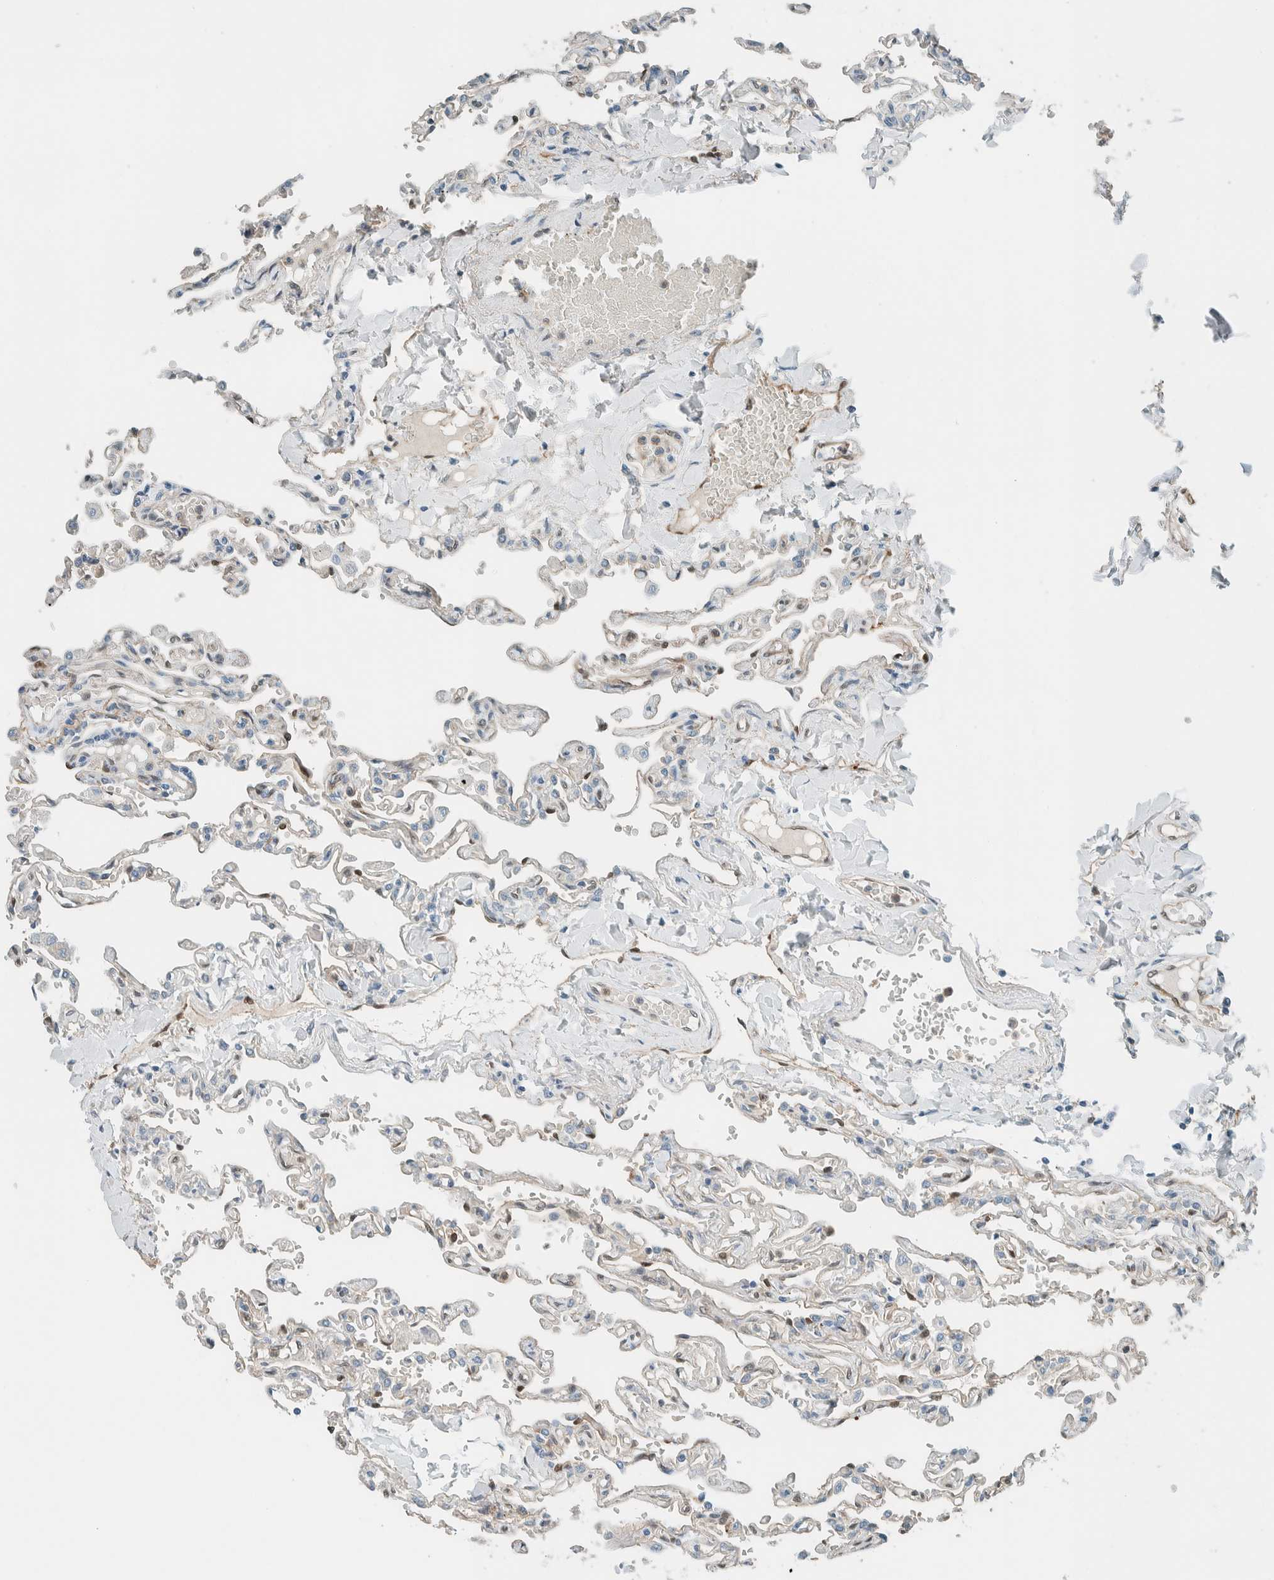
{"staining": {"intensity": "moderate", "quantity": "<25%", "location": "nuclear"}, "tissue": "lung", "cell_type": "Alveolar cells", "image_type": "normal", "snomed": [{"axis": "morphology", "description": "Normal tissue, NOS"}, {"axis": "topography", "description": "Lung"}], "caption": "Lung stained with immunohistochemistry (IHC) shows moderate nuclear expression in about <25% of alveolar cells. The protein is shown in brown color, while the nuclei are stained blue.", "gene": "NXN", "patient": {"sex": "male", "age": 21}}